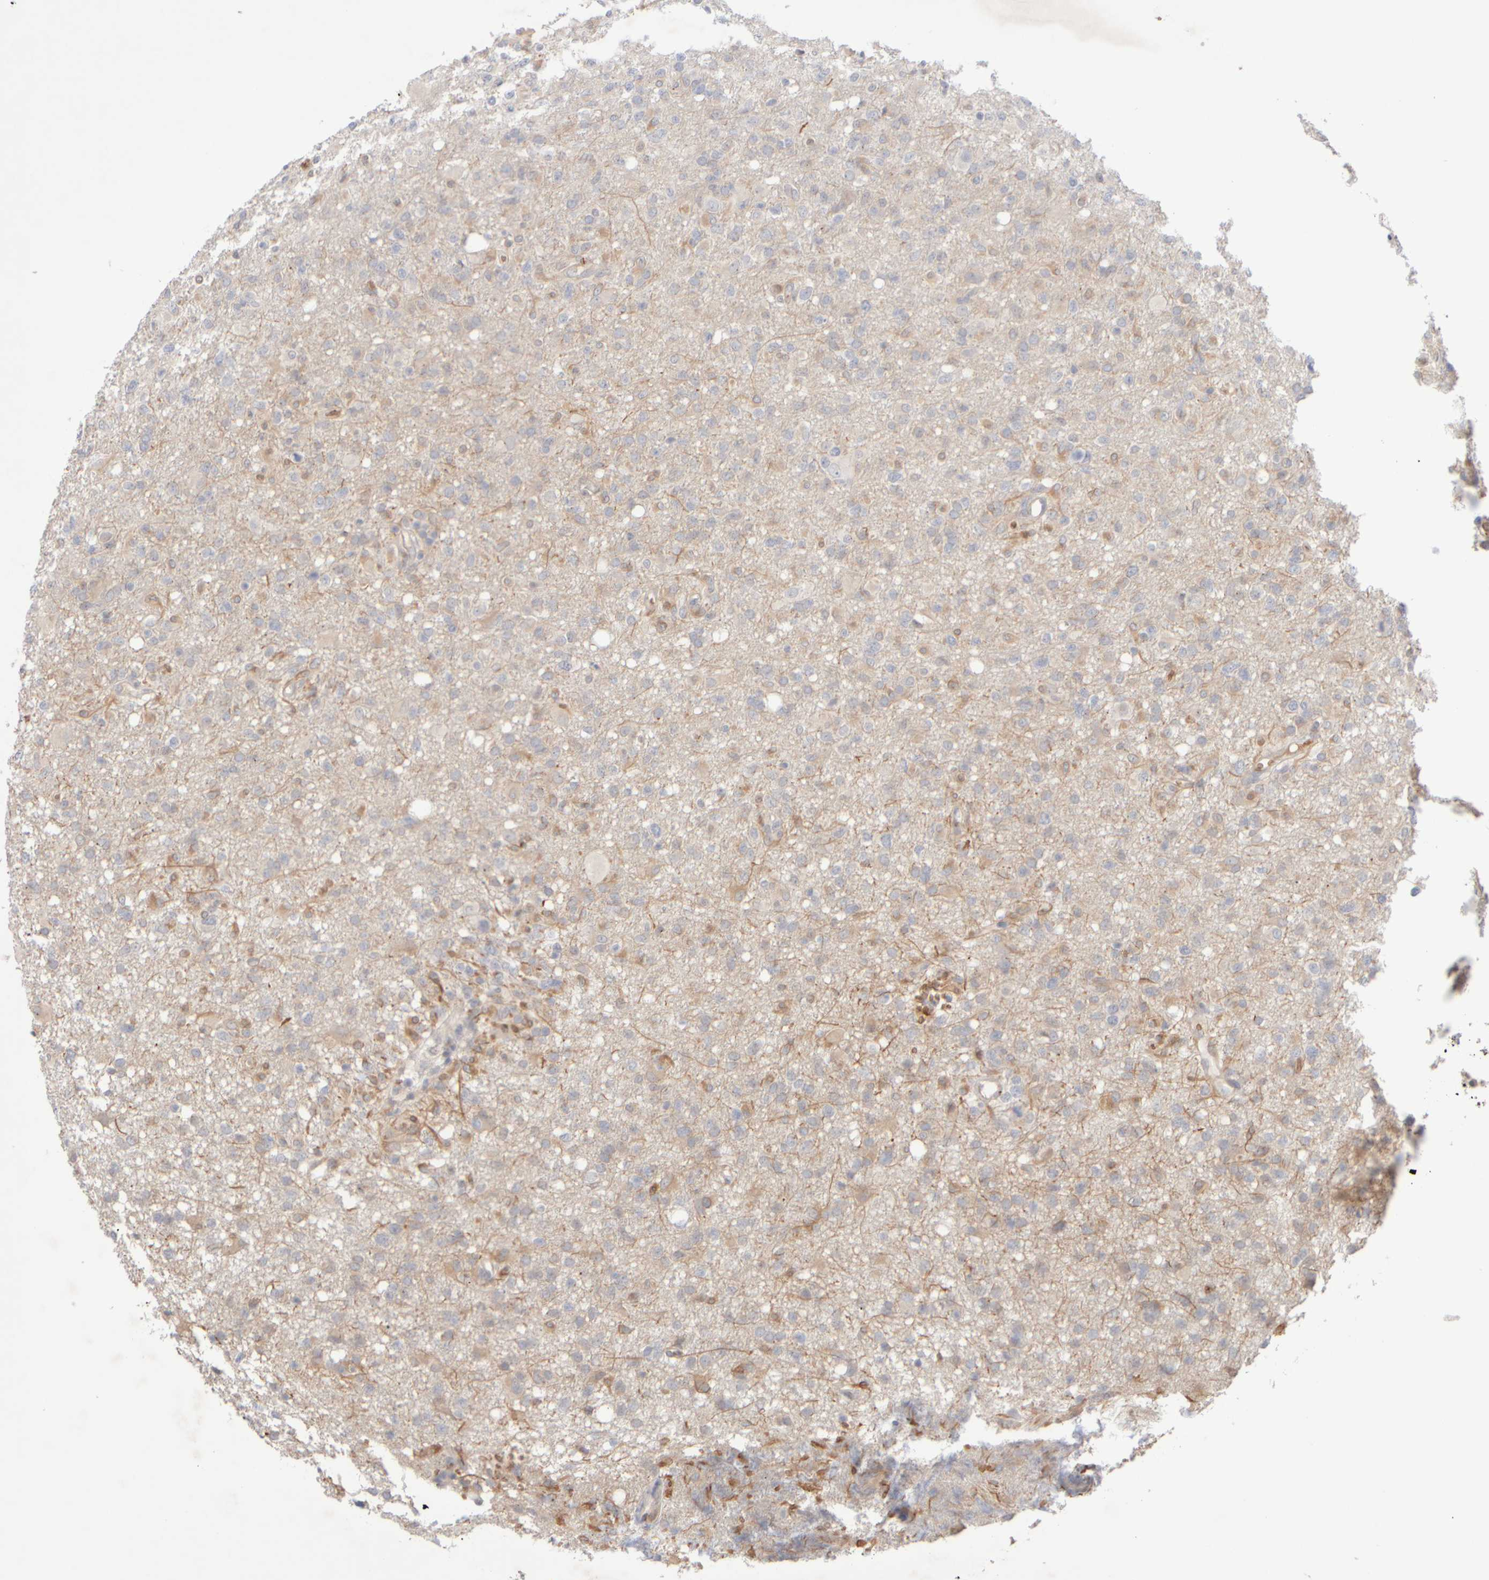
{"staining": {"intensity": "weak", "quantity": "<25%", "location": "cytoplasmic/membranous"}, "tissue": "glioma", "cell_type": "Tumor cells", "image_type": "cancer", "snomed": [{"axis": "morphology", "description": "Glioma, malignant, High grade"}, {"axis": "topography", "description": "Brain"}], "caption": "High magnification brightfield microscopy of glioma stained with DAB (3,3'-diaminobenzidine) (brown) and counterstained with hematoxylin (blue): tumor cells show no significant staining.", "gene": "MST1", "patient": {"sex": "female", "age": 57}}